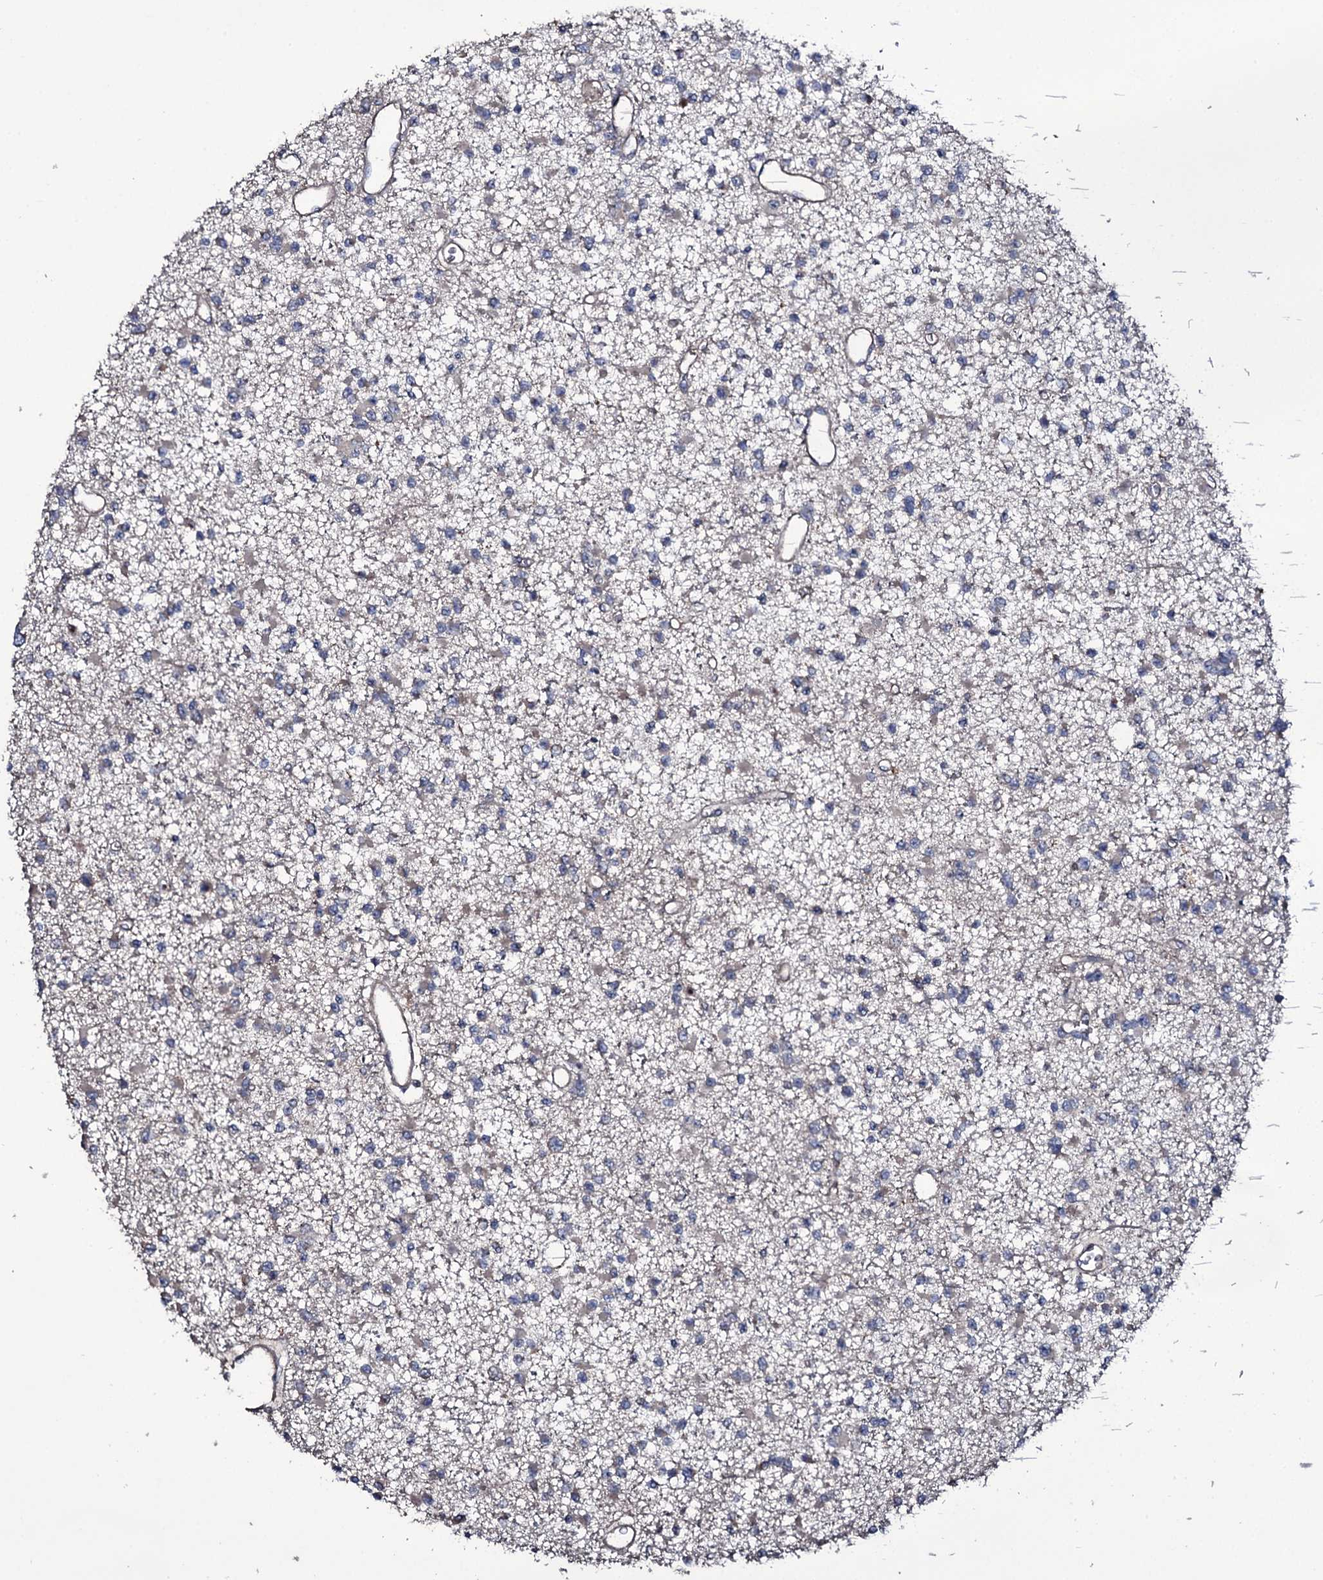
{"staining": {"intensity": "negative", "quantity": "none", "location": "none"}, "tissue": "glioma", "cell_type": "Tumor cells", "image_type": "cancer", "snomed": [{"axis": "morphology", "description": "Glioma, malignant, Low grade"}, {"axis": "topography", "description": "Brain"}], "caption": "A histopathology image of human malignant glioma (low-grade) is negative for staining in tumor cells.", "gene": "WIPF3", "patient": {"sex": "female", "age": 22}}